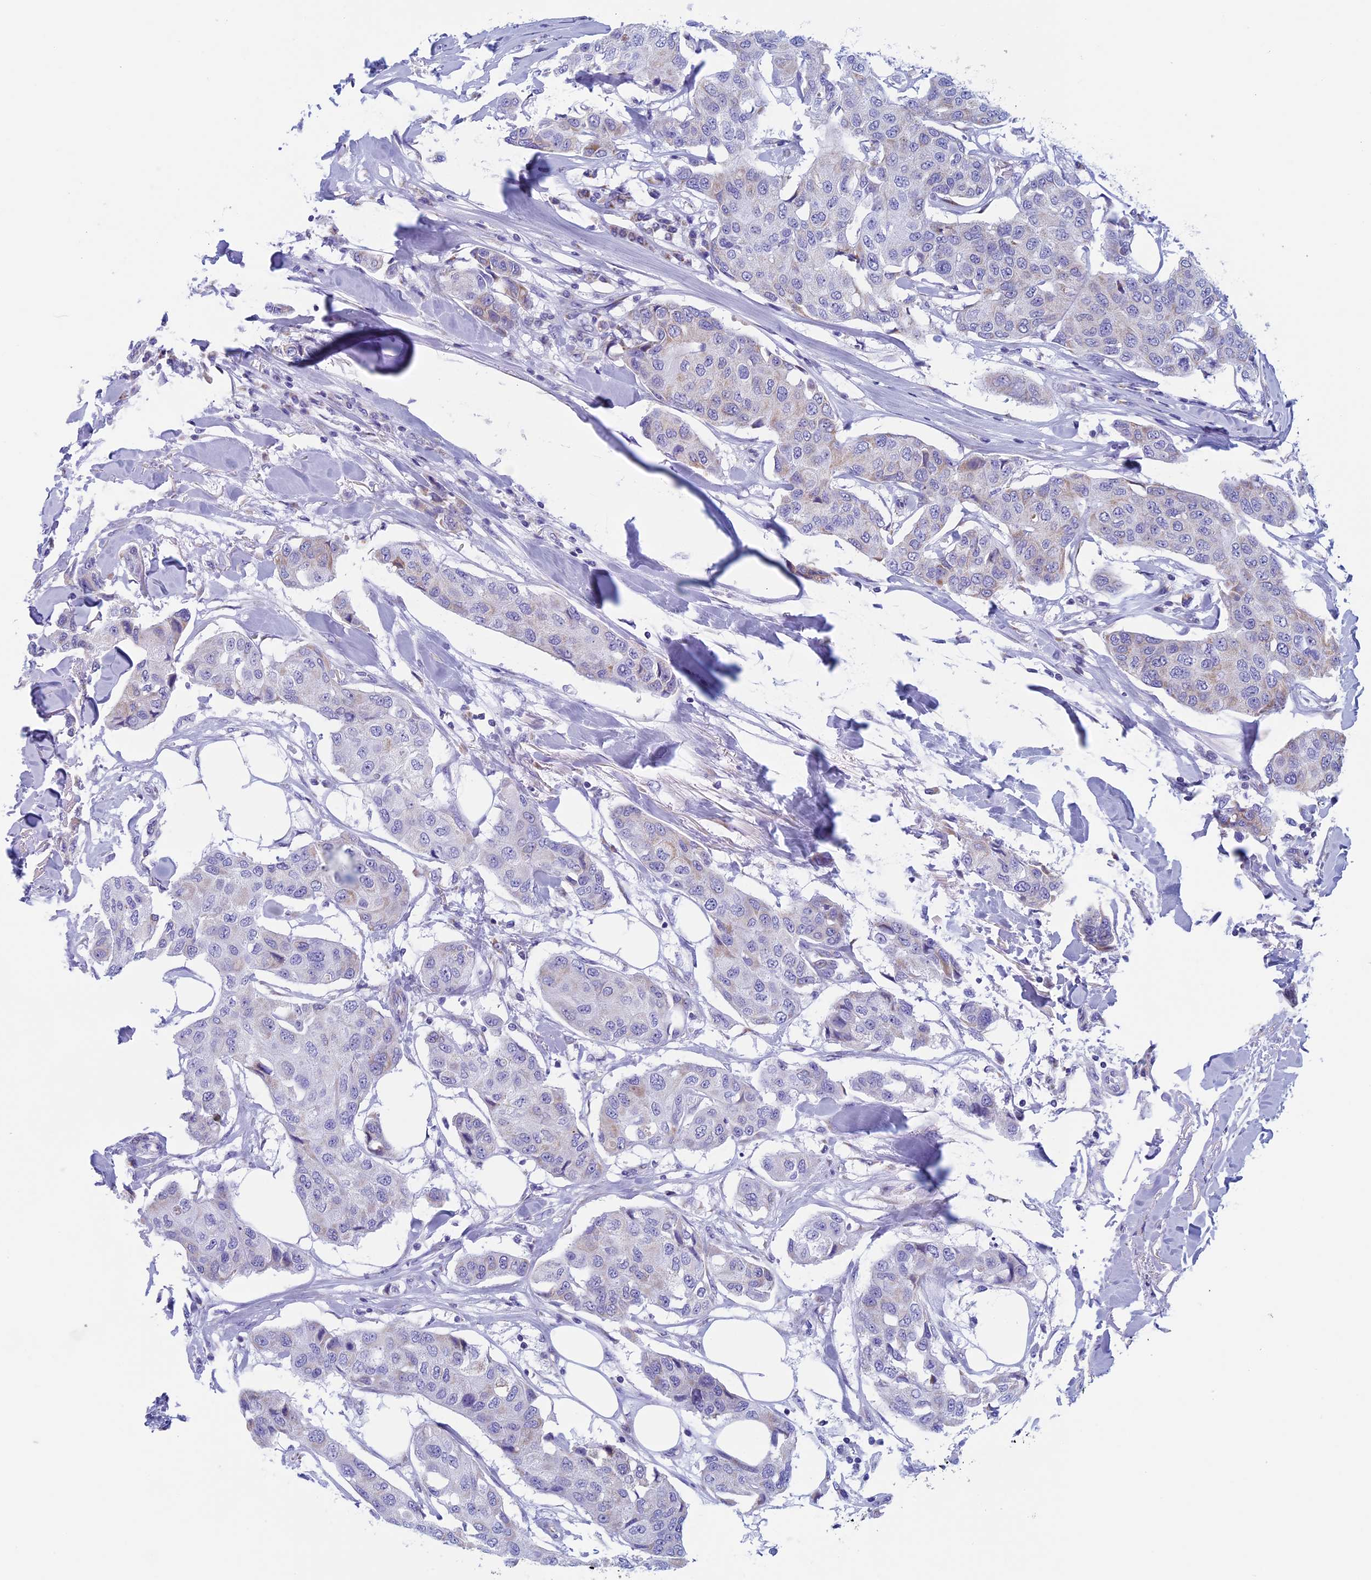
{"staining": {"intensity": "negative", "quantity": "none", "location": "none"}, "tissue": "breast cancer", "cell_type": "Tumor cells", "image_type": "cancer", "snomed": [{"axis": "morphology", "description": "Duct carcinoma"}, {"axis": "topography", "description": "Breast"}], "caption": "Immunohistochemistry (IHC) photomicrograph of neoplastic tissue: breast intraductal carcinoma stained with DAB exhibits no significant protein expression in tumor cells.", "gene": "NDUFB9", "patient": {"sex": "female", "age": 80}}